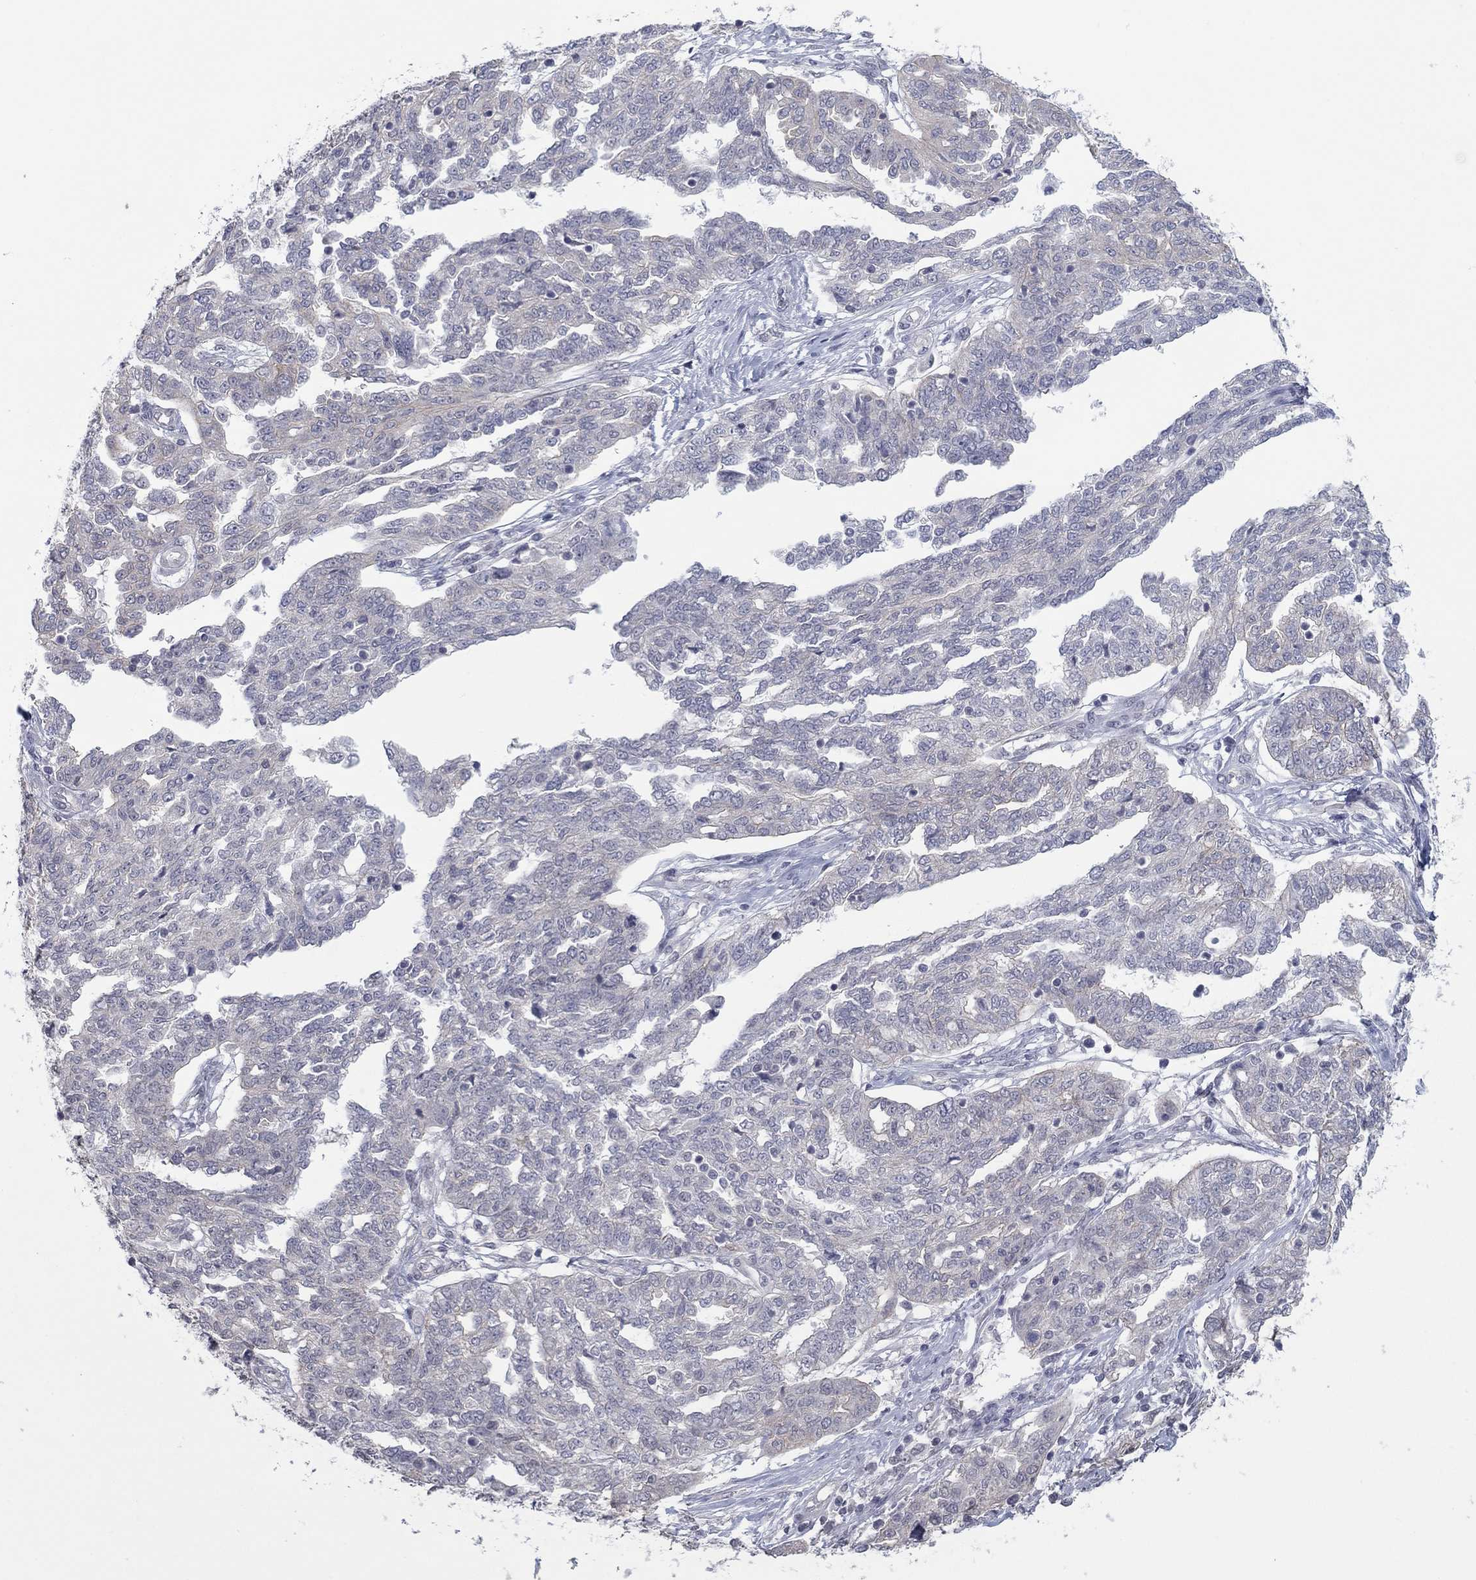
{"staining": {"intensity": "weak", "quantity": "<25%", "location": "cytoplasmic/membranous"}, "tissue": "ovarian cancer", "cell_type": "Tumor cells", "image_type": "cancer", "snomed": [{"axis": "morphology", "description": "Cystadenocarcinoma, serous, NOS"}, {"axis": "topography", "description": "Ovary"}], "caption": "Ovarian cancer was stained to show a protein in brown. There is no significant staining in tumor cells.", "gene": "SLC22A2", "patient": {"sex": "female", "age": 67}}